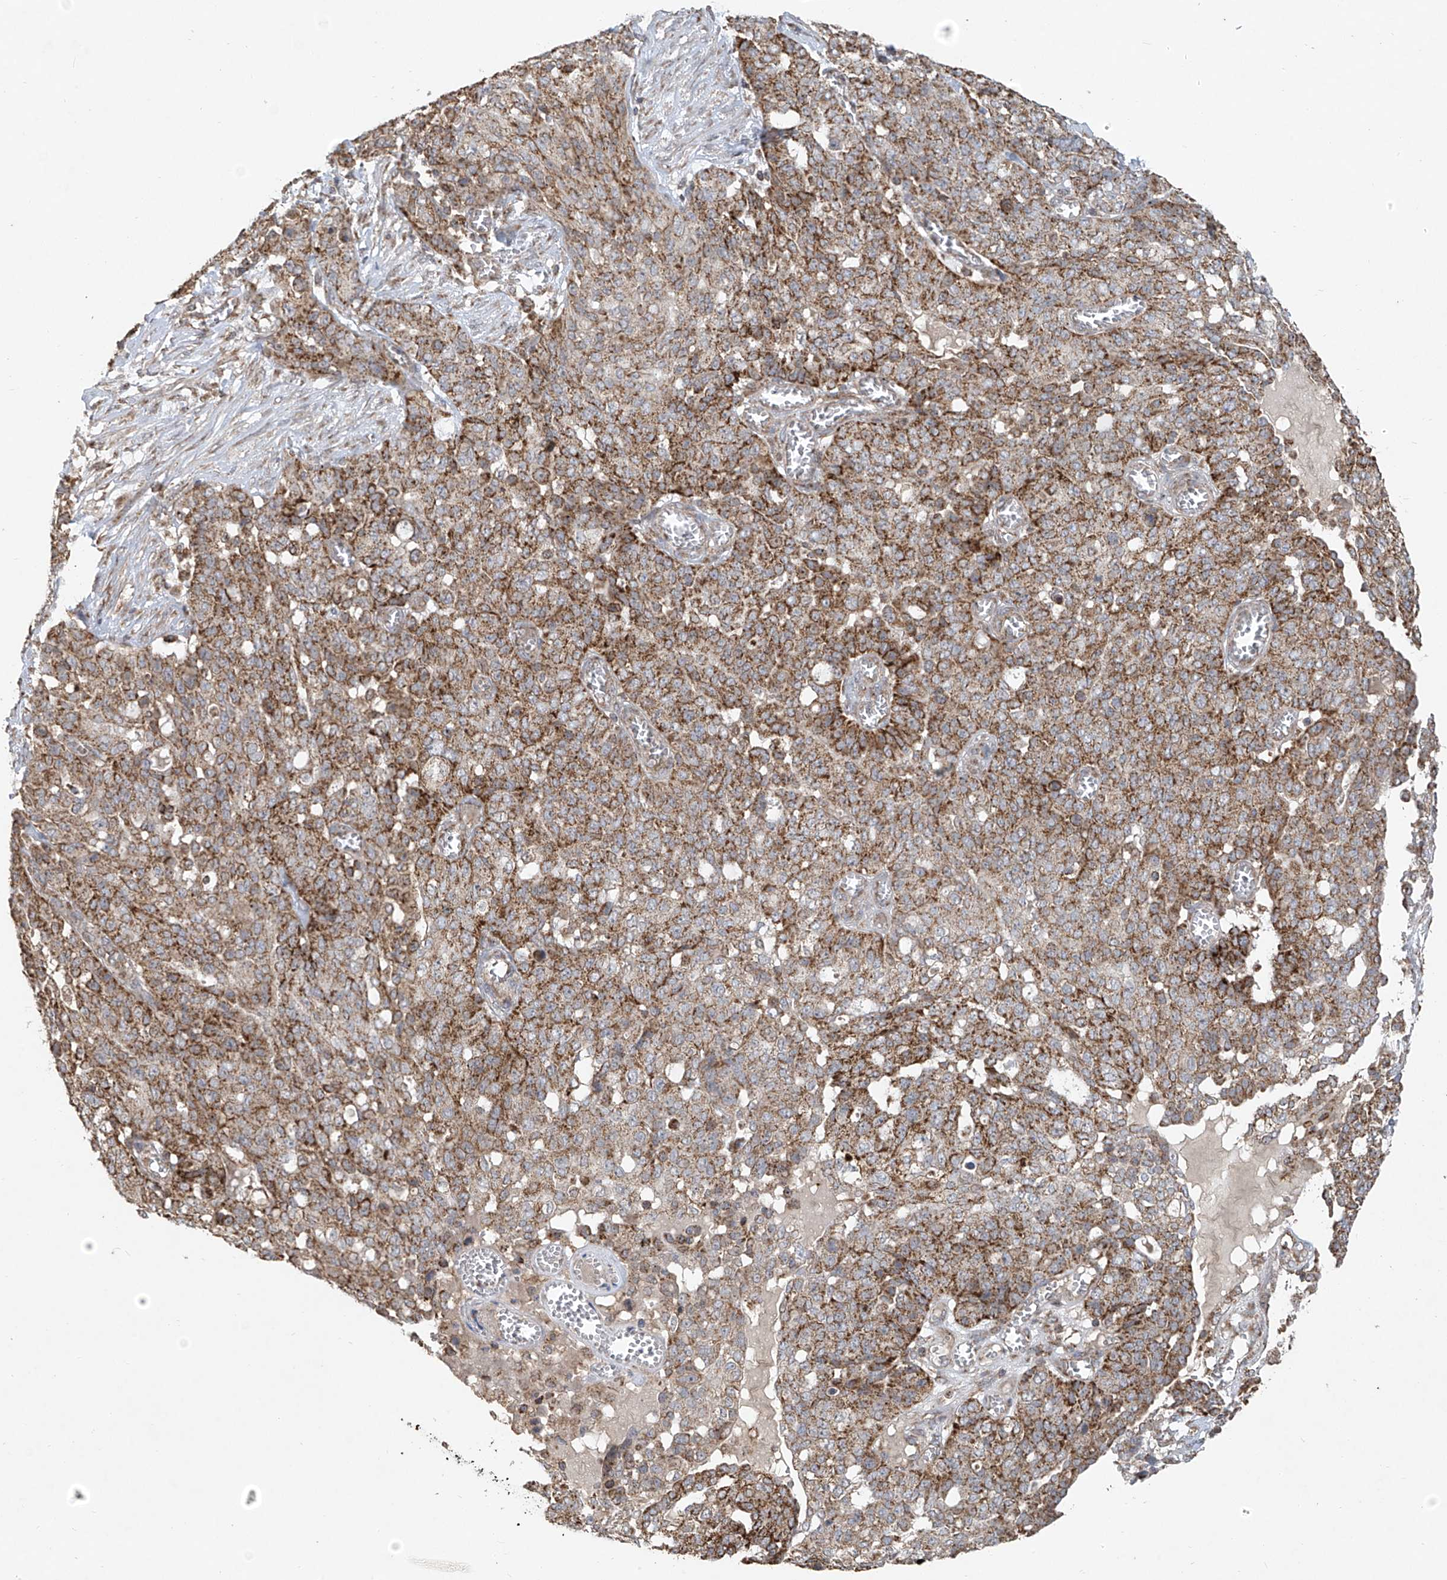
{"staining": {"intensity": "moderate", "quantity": ">75%", "location": "cytoplasmic/membranous"}, "tissue": "ovarian cancer", "cell_type": "Tumor cells", "image_type": "cancer", "snomed": [{"axis": "morphology", "description": "Cystadenocarcinoma, serous, NOS"}, {"axis": "topography", "description": "Soft tissue"}, {"axis": "topography", "description": "Ovary"}], "caption": "This photomicrograph exhibits ovarian cancer stained with immunohistochemistry (IHC) to label a protein in brown. The cytoplasmic/membranous of tumor cells show moderate positivity for the protein. Nuclei are counter-stained blue.", "gene": "UQCC1", "patient": {"sex": "female", "age": 57}}